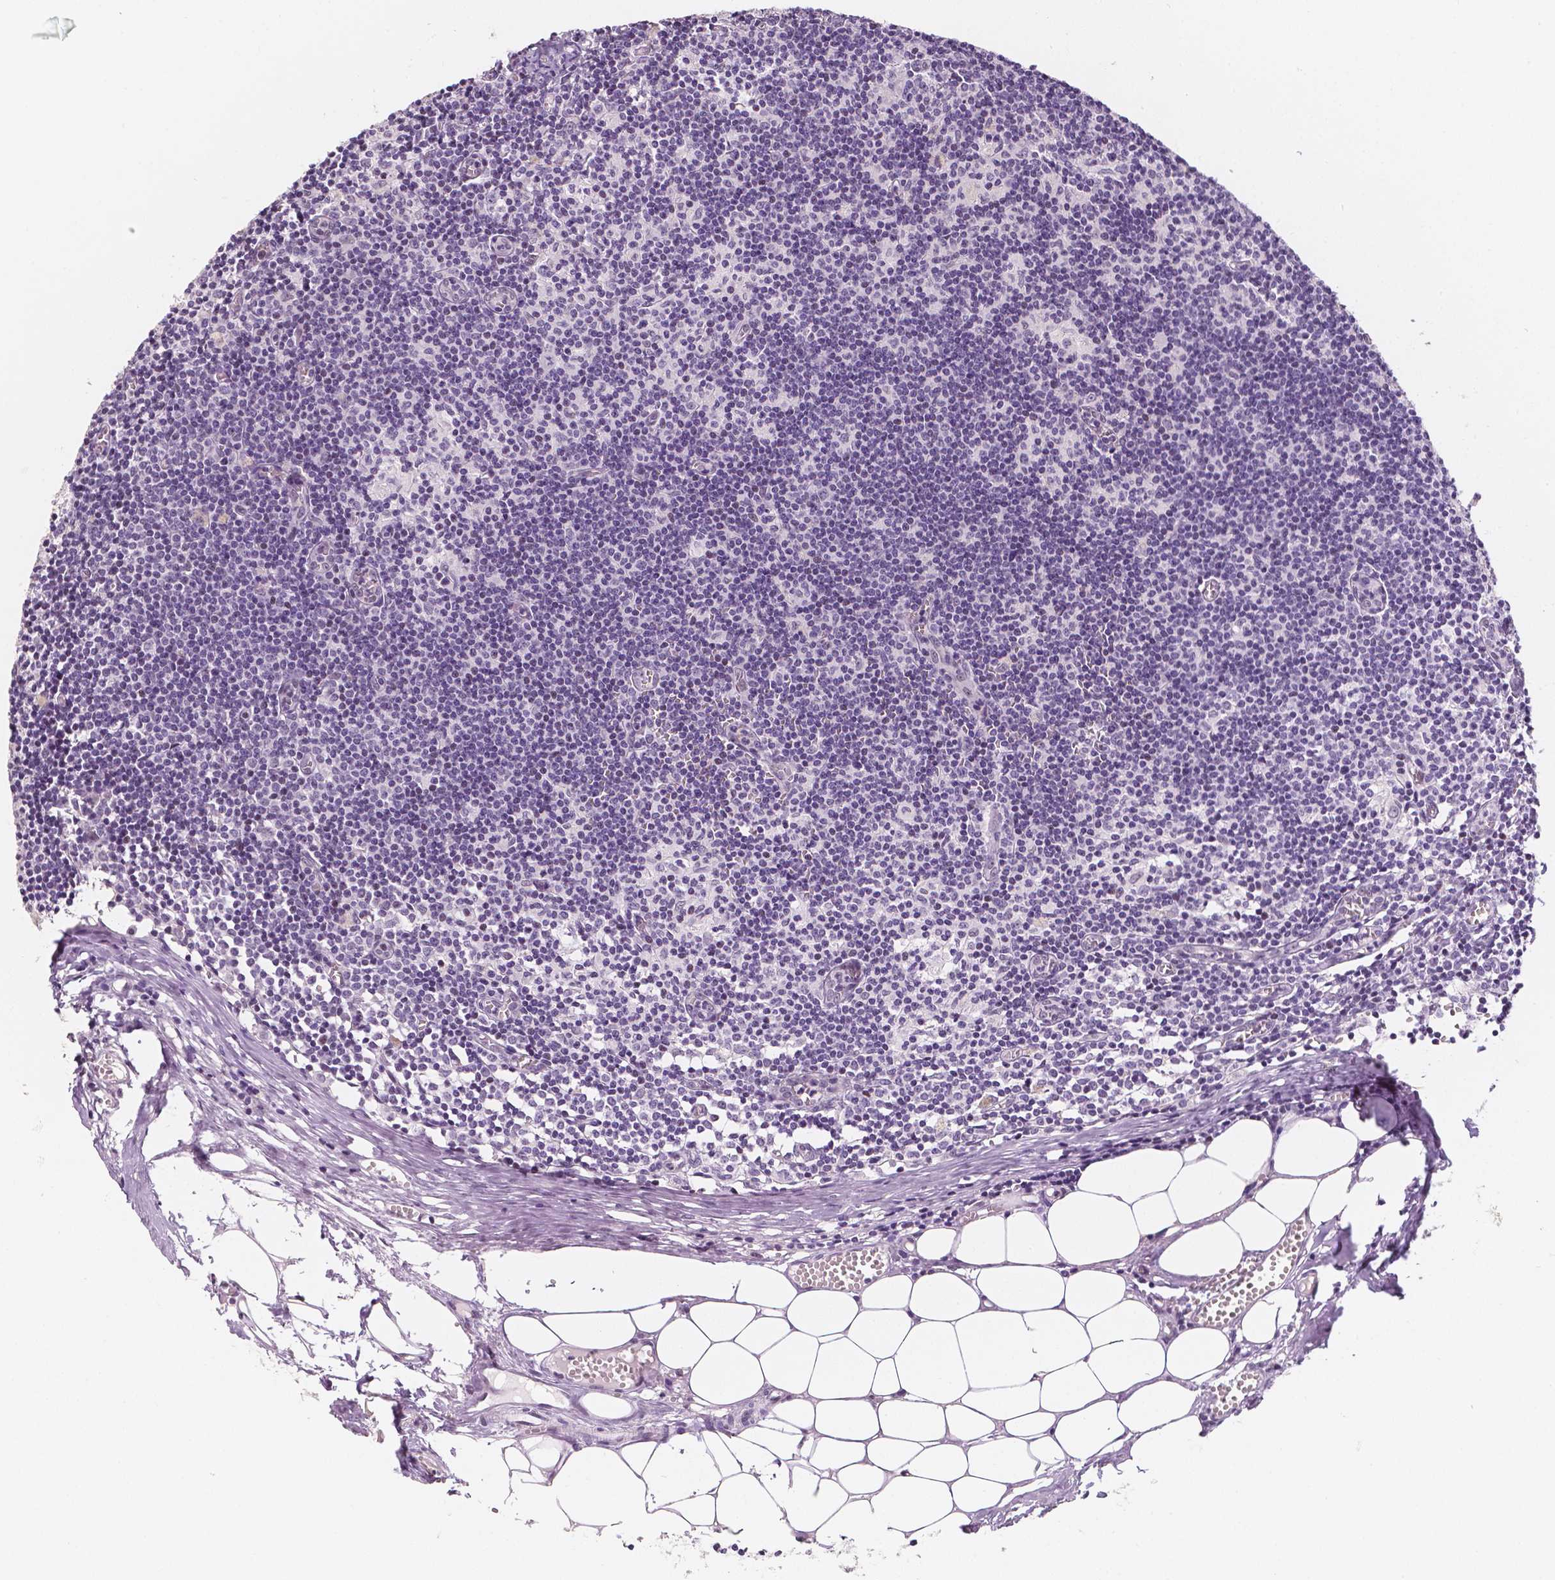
{"staining": {"intensity": "negative", "quantity": "none", "location": "none"}, "tissue": "lymph node", "cell_type": "Germinal center cells", "image_type": "normal", "snomed": [{"axis": "morphology", "description": "Normal tissue, NOS"}, {"axis": "topography", "description": "Lymph node"}], "caption": "Germinal center cells show no significant protein expression in normal lymph node. (Brightfield microscopy of DAB (3,3'-diaminobenzidine) immunohistochemistry at high magnification).", "gene": "KDM5B", "patient": {"sex": "female", "age": 52}}